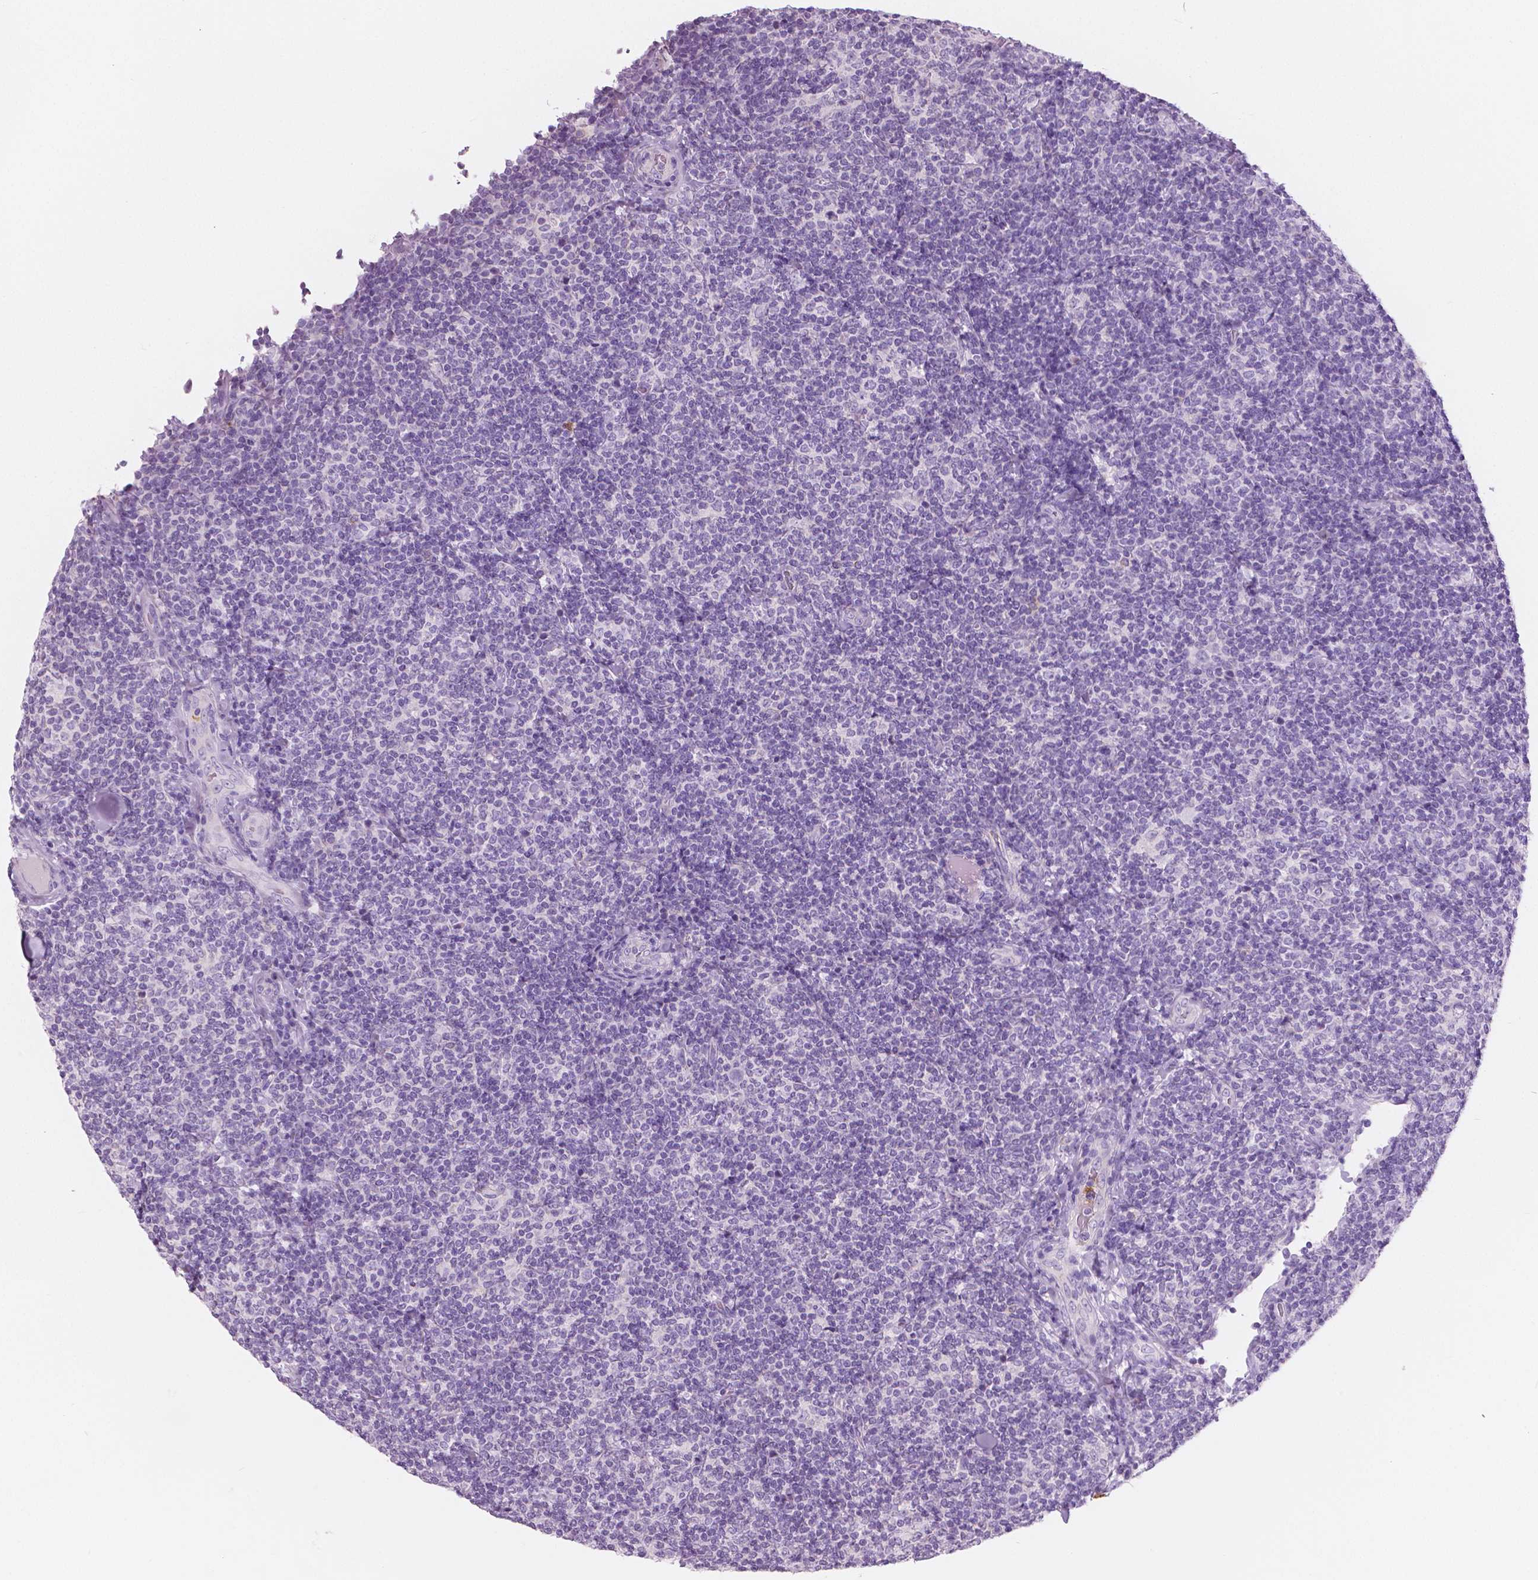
{"staining": {"intensity": "negative", "quantity": "none", "location": "none"}, "tissue": "lymphoma", "cell_type": "Tumor cells", "image_type": "cancer", "snomed": [{"axis": "morphology", "description": "Malignant lymphoma, non-Hodgkin's type, Low grade"}, {"axis": "topography", "description": "Lymph node"}], "caption": "DAB (3,3'-diaminobenzidine) immunohistochemical staining of malignant lymphoma, non-Hodgkin's type (low-grade) exhibits no significant expression in tumor cells.", "gene": "CXCR2", "patient": {"sex": "female", "age": 56}}